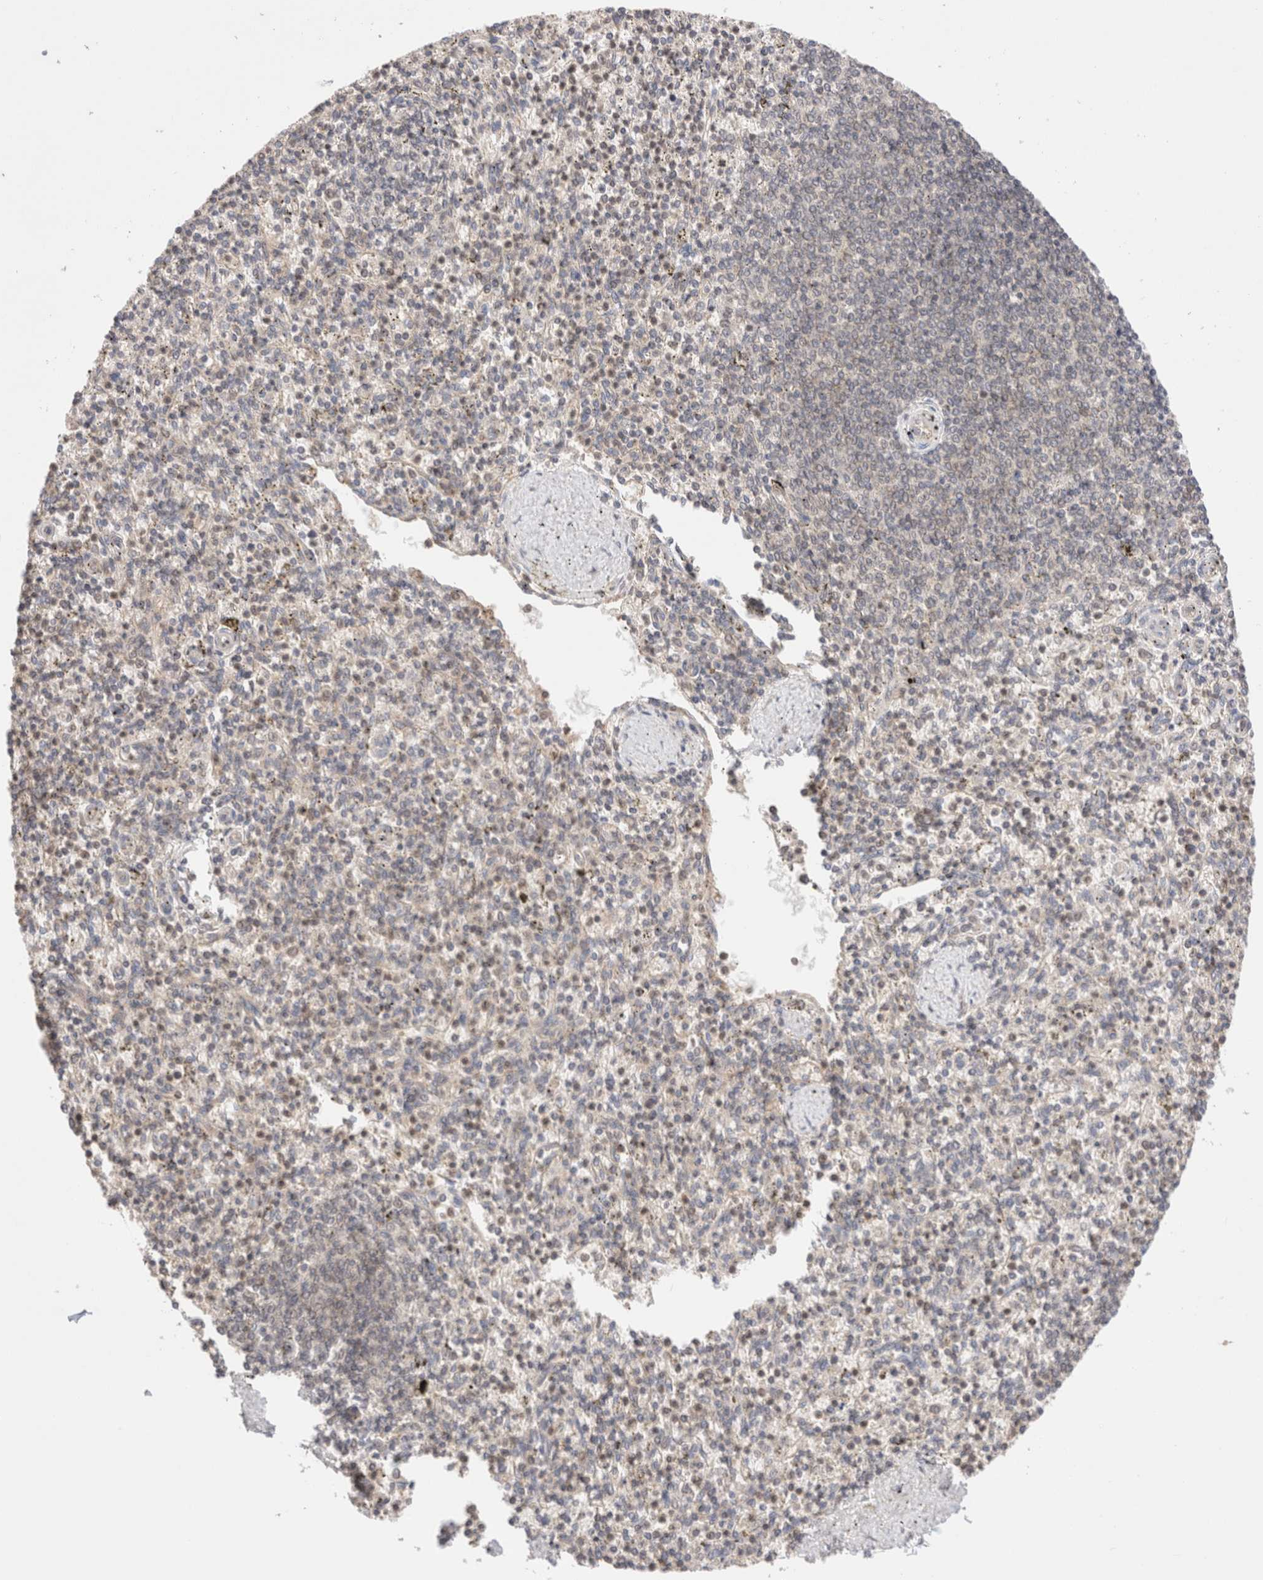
{"staining": {"intensity": "negative", "quantity": "none", "location": "none"}, "tissue": "spleen", "cell_type": "Cells in red pulp", "image_type": "normal", "snomed": [{"axis": "morphology", "description": "Normal tissue, NOS"}, {"axis": "topography", "description": "Spleen"}], "caption": "Spleen was stained to show a protein in brown. There is no significant positivity in cells in red pulp. Nuclei are stained in blue.", "gene": "SIKE1", "patient": {"sex": "male", "age": 72}}